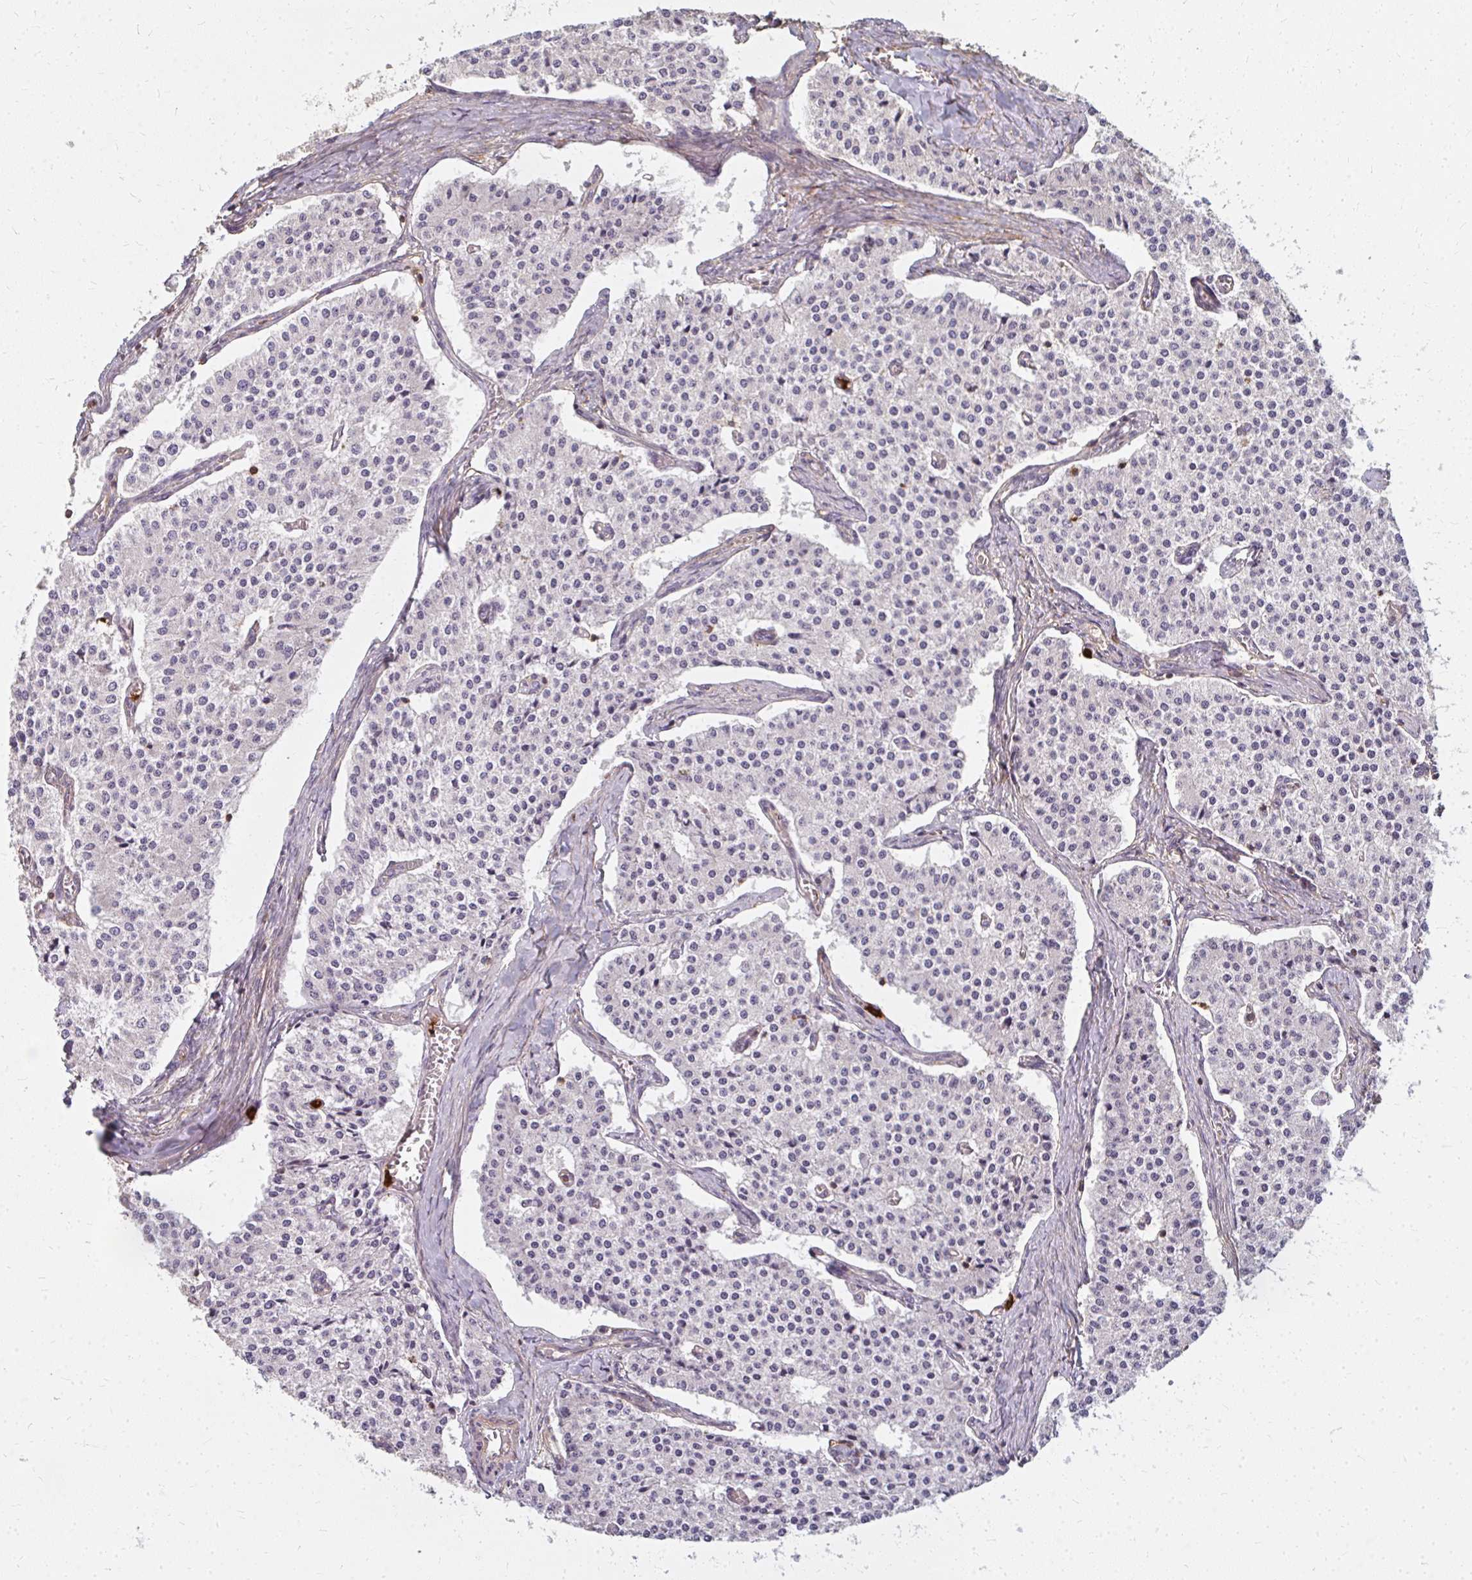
{"staining": {"intensity": "negative", "quantity": "none", "location": "none"}, "tissue": "carcinoid", "cell_type": "Tumor cells", "image_type": "cancer", "snomed": [{"axis": "morphology", "description": "Carcinoid, malignant, NOS"}, {"axis": "topography", "description": "Colon"}], "caption": "Carcinoid was stained to show a protein in brown. There is no significant positivity in tumor cells.", "gene": "CNTRL", "patient": {"sex": "female", "age": 52}}